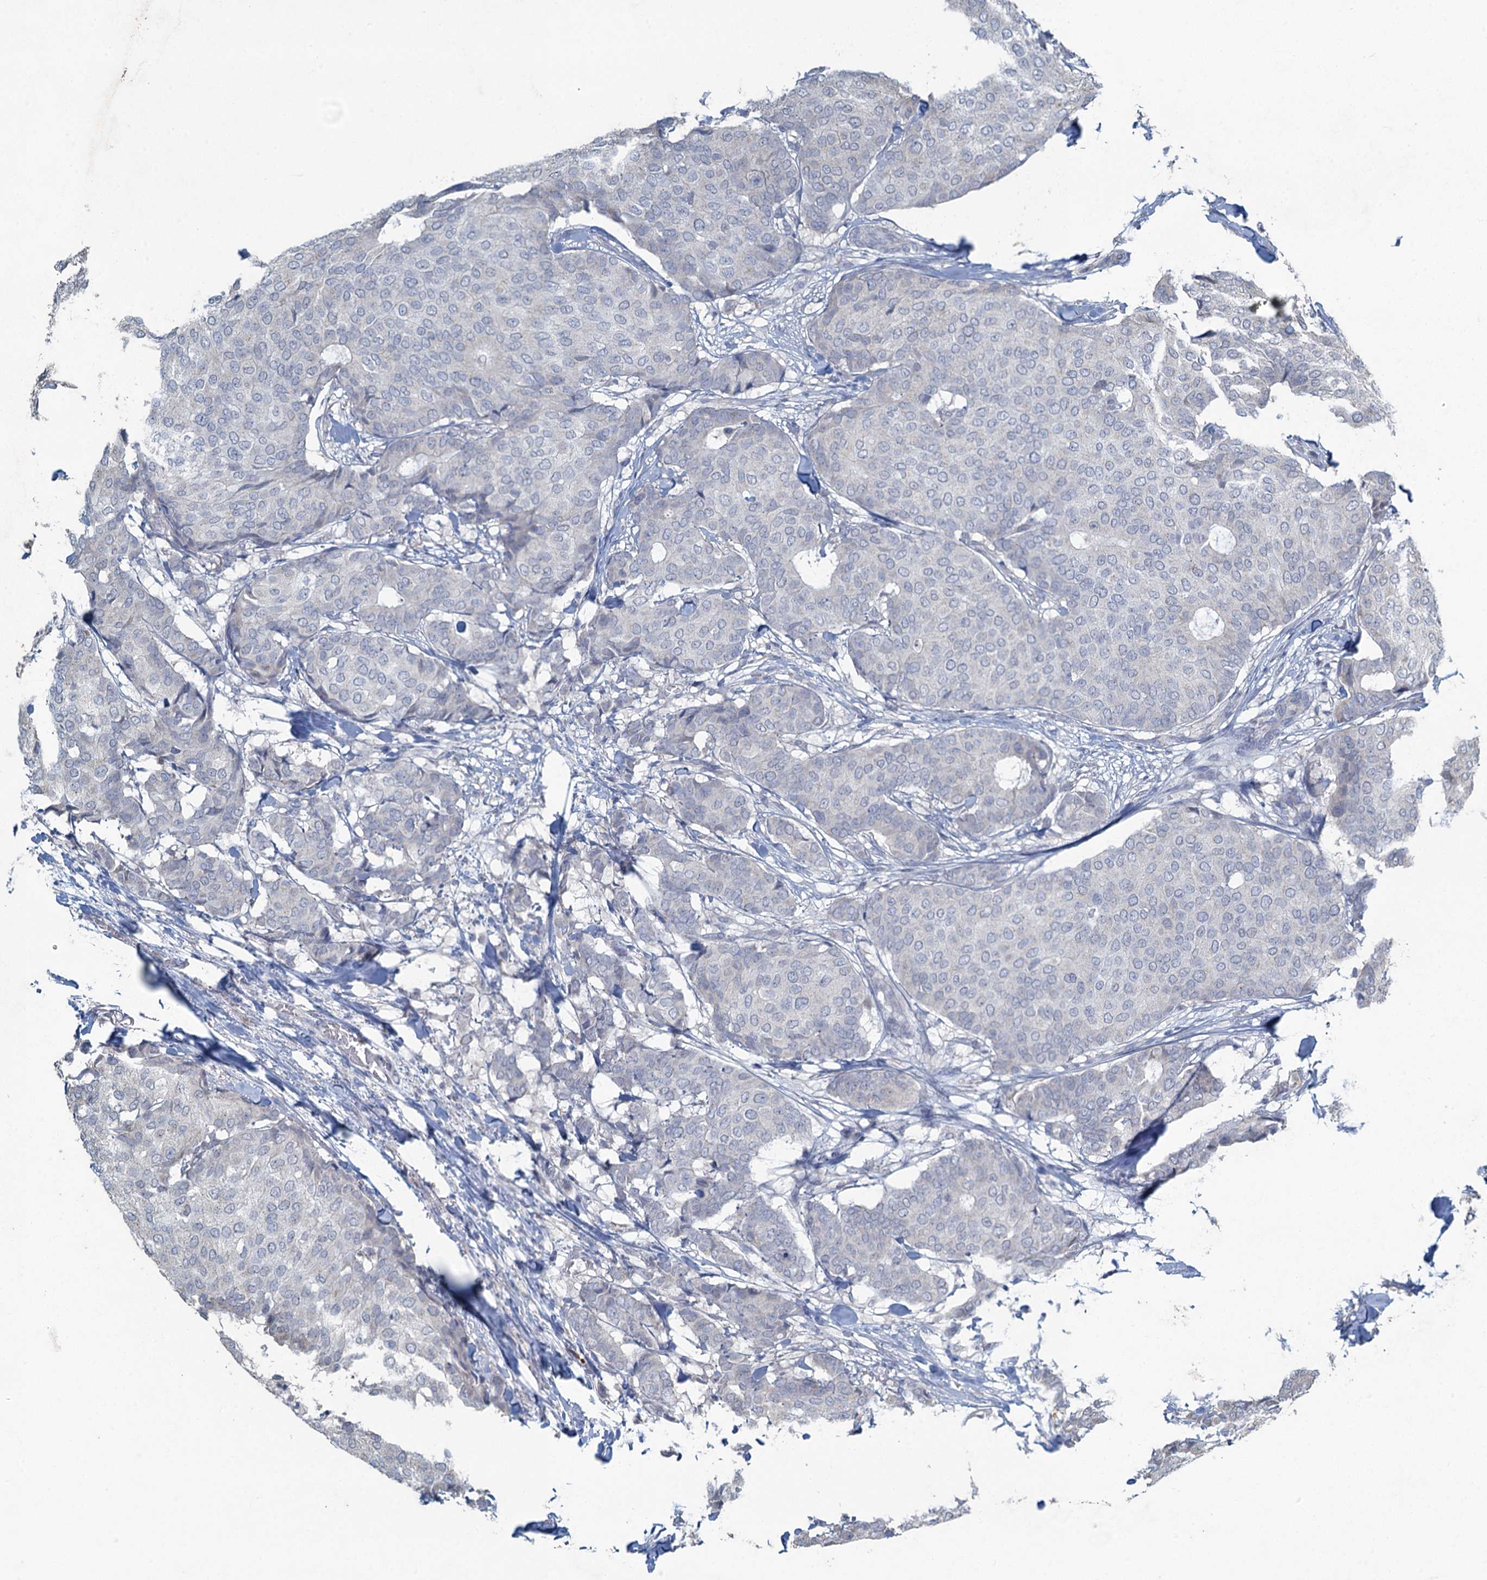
{"staining": {"intensity": "negative", "quantity": "none", "location": "none"}, "tissue": "breast cancer", "cell_type": "Tumor cells", "image_type": "cancer", "snomed": [{"axis": "morphology", "description": "Duct carcinoma"}, {"axis": "topography", "description": "Breast"}], "caption": "Immunohistochemistry of intraductal carcinoma (breast) demonstrates no expression in tumor cells.", "gene": "TEX35", "patient": {"sex": "female", "age": 75}}